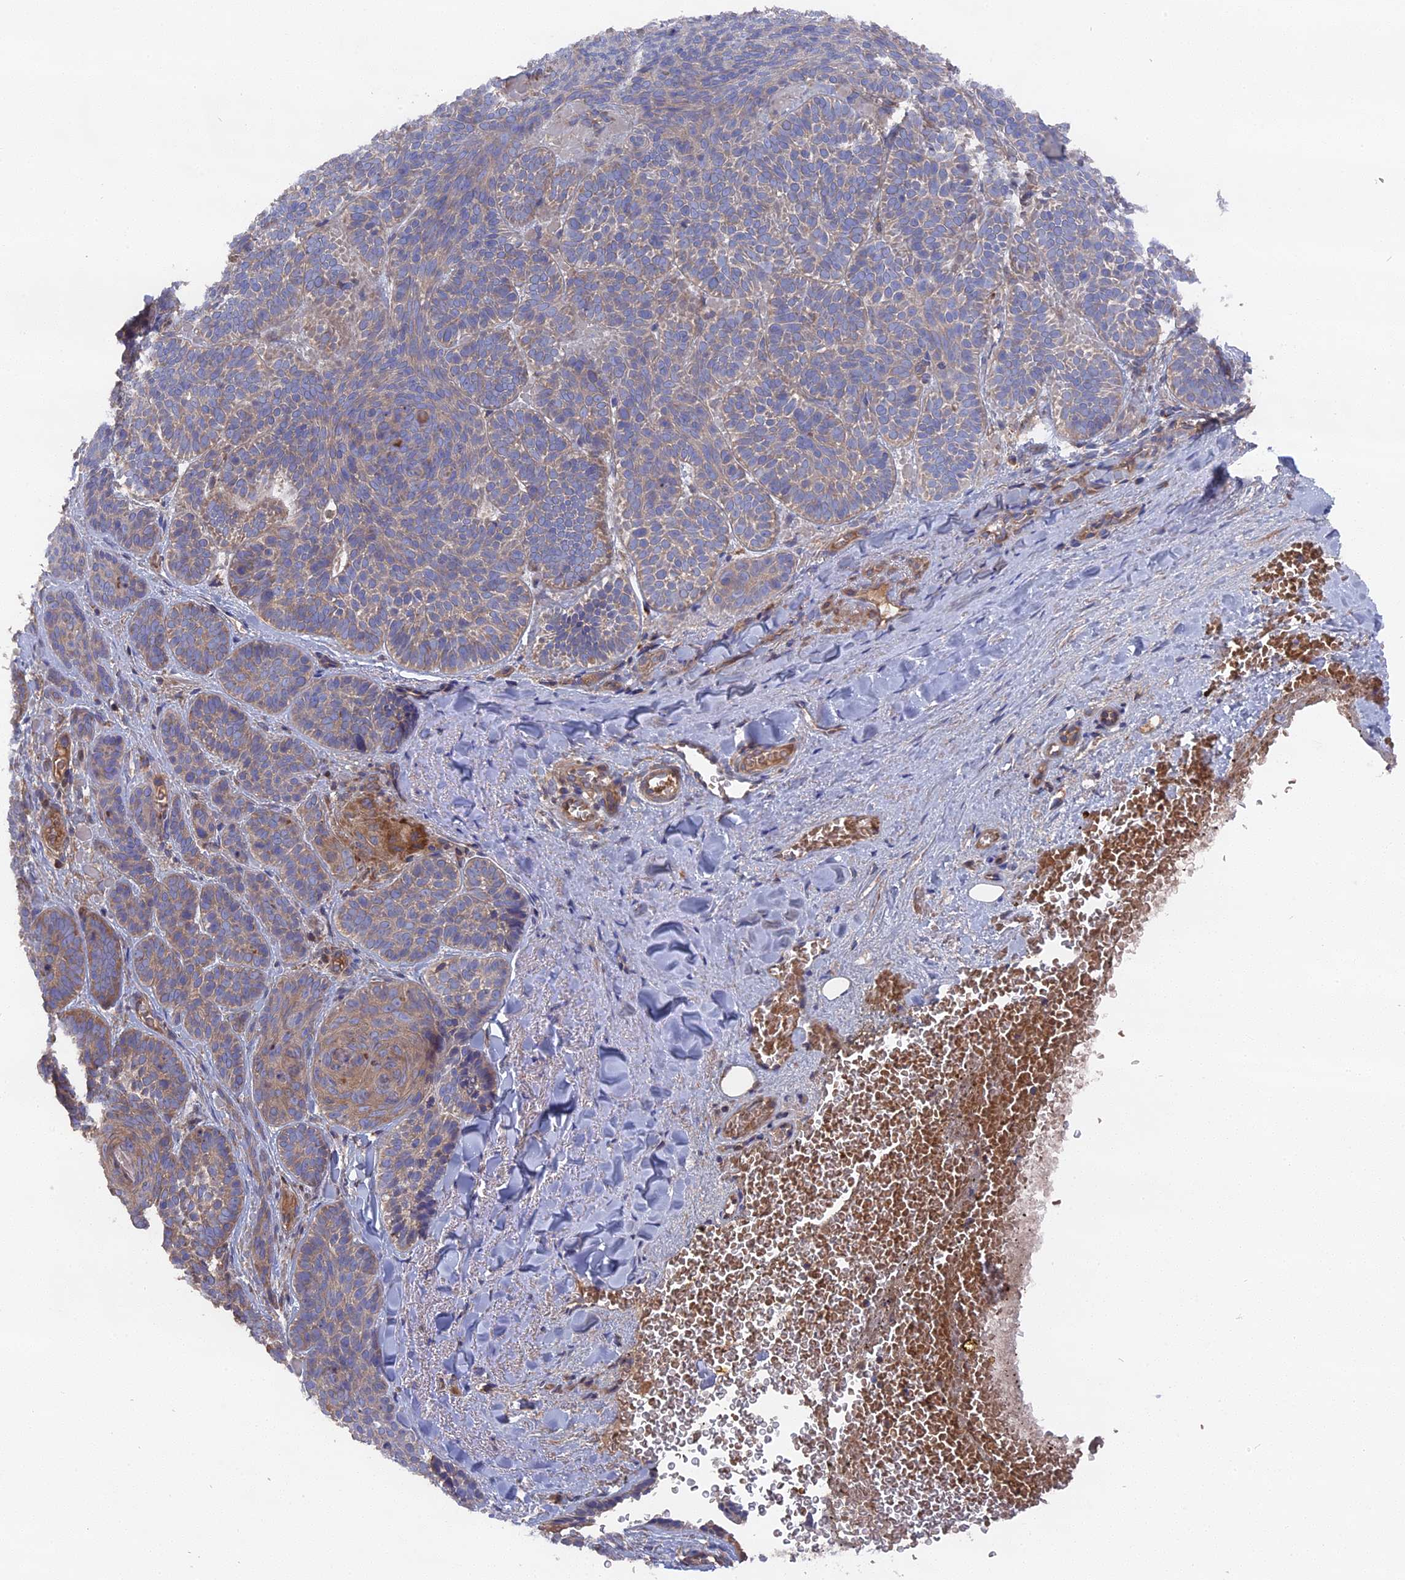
{"staining": {"intensity": "moderate", "quantity": "<25%", "location": "cytoplasmic/membranous"}, "tissue": "skin cancer", "cell_type": "Tumor cells", "image_type": "cancer", "snomed": [{"axis": "morphology", "description": "Basal cell carcinoma"}, {"axis": "topography", "description": "Skin"}], "caption": "Immunohistochemistry (IHC) image of neoplastic tissue: skin cancer (basal cell carcinoma) stained using immunohistochemistry (IHC) displays low levels of moderate protein expression localized specifically in the cytoplasmic/membranous of tumor cells, appearing as a cytoplasmic/membranous brown color.", "gene": "TELO2", "patient": {"sex": "male", "age": 85}}